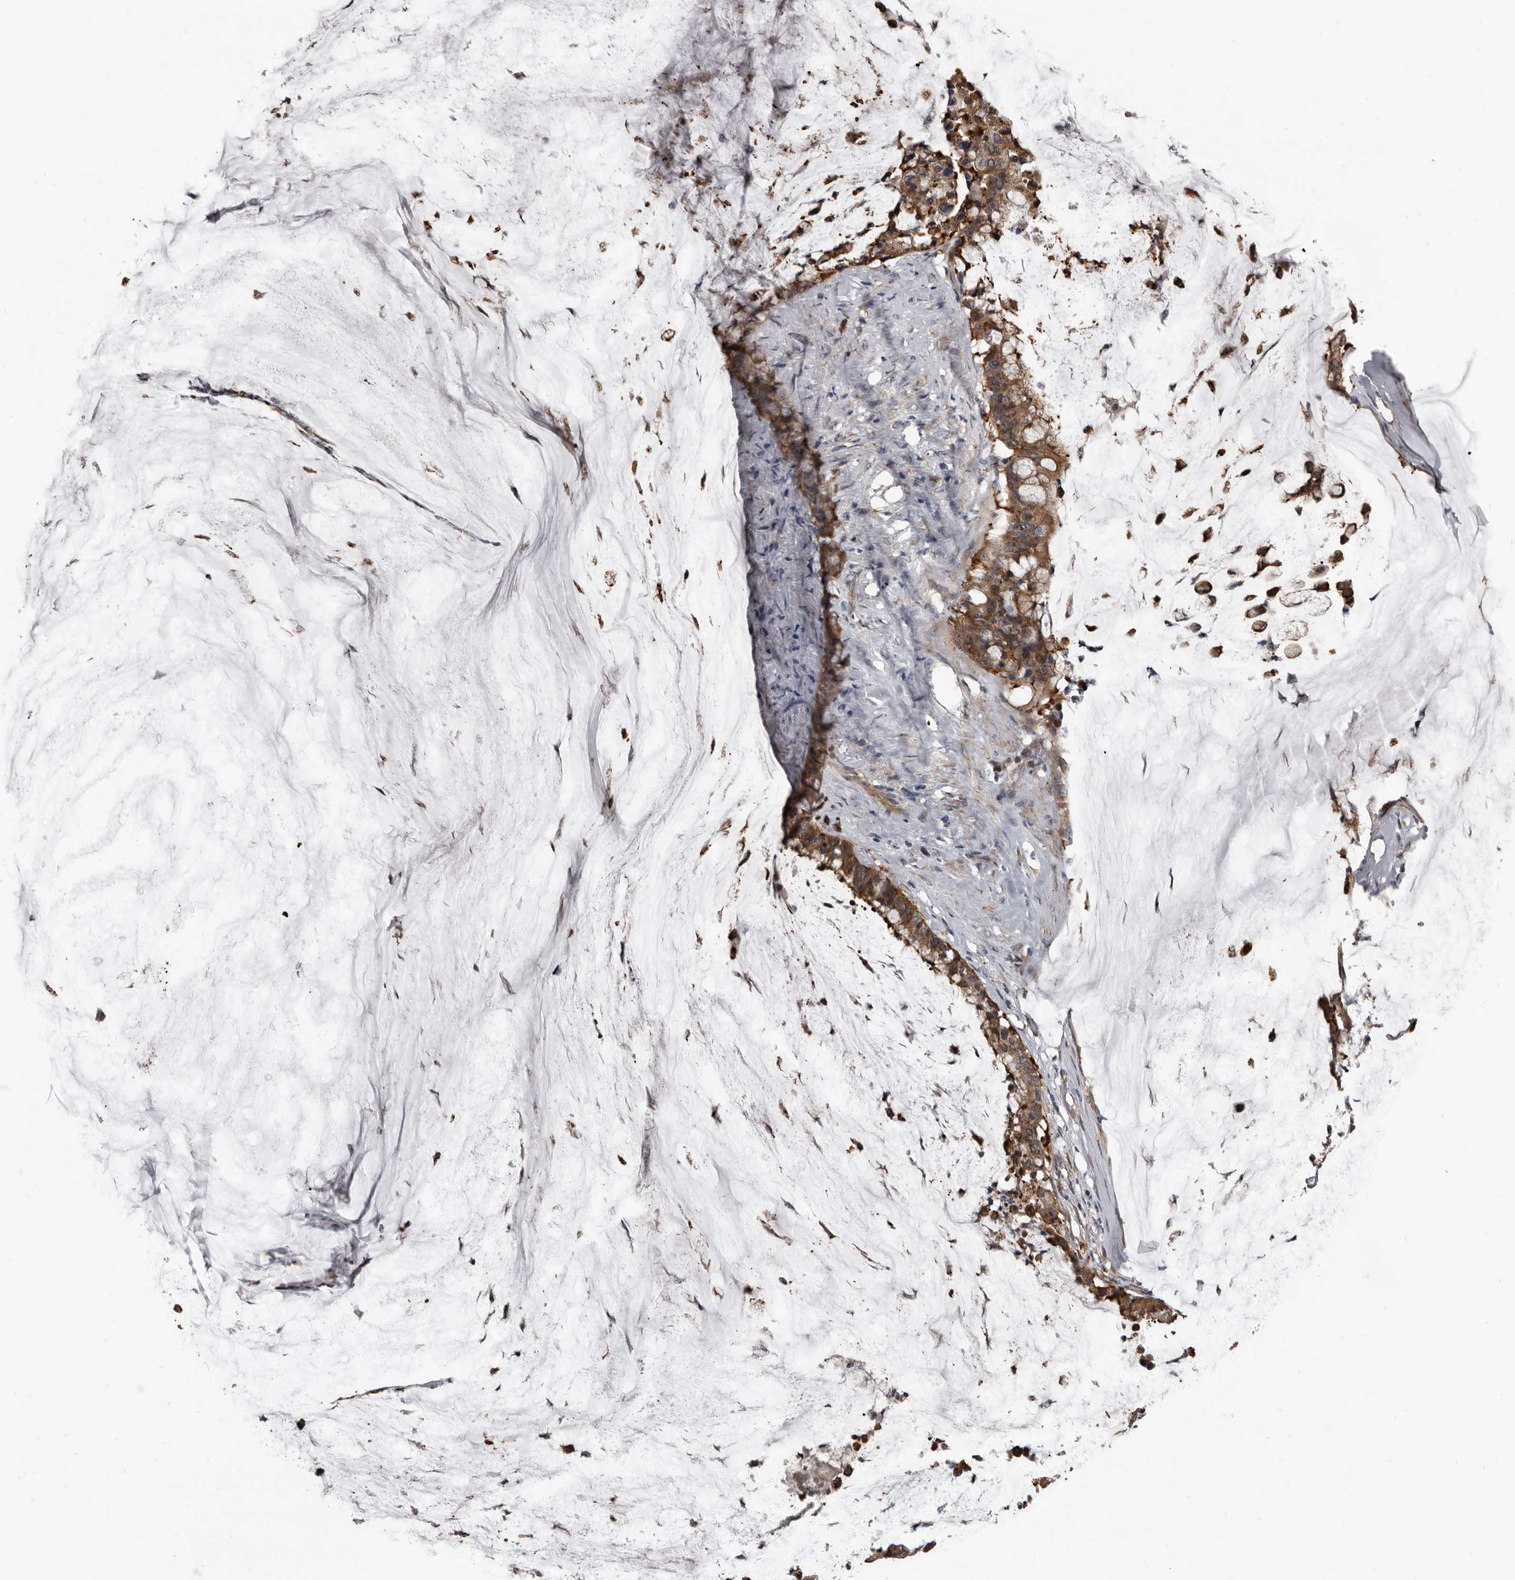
{"staining": {"intensity": "moderate", "quantity": ">75%", "location": "cytoplasmic/membranous"}, "tissue": "pancreatic cancer", "cell_type": "Tumor cells", "image_type": "cancer", "snomed": [{"axis": "morphology", "description": "Adenocarcinoma, NOS"}, {"axis": "topography", "description": "Pancreas"}], "caption": "Pancreatic cancer (adenocarcinoma) stained with a protein marker exhibits moderate staining in tumor cells.", "gene": "DHPS", "patient": {"sex": "male", "age": 41}}